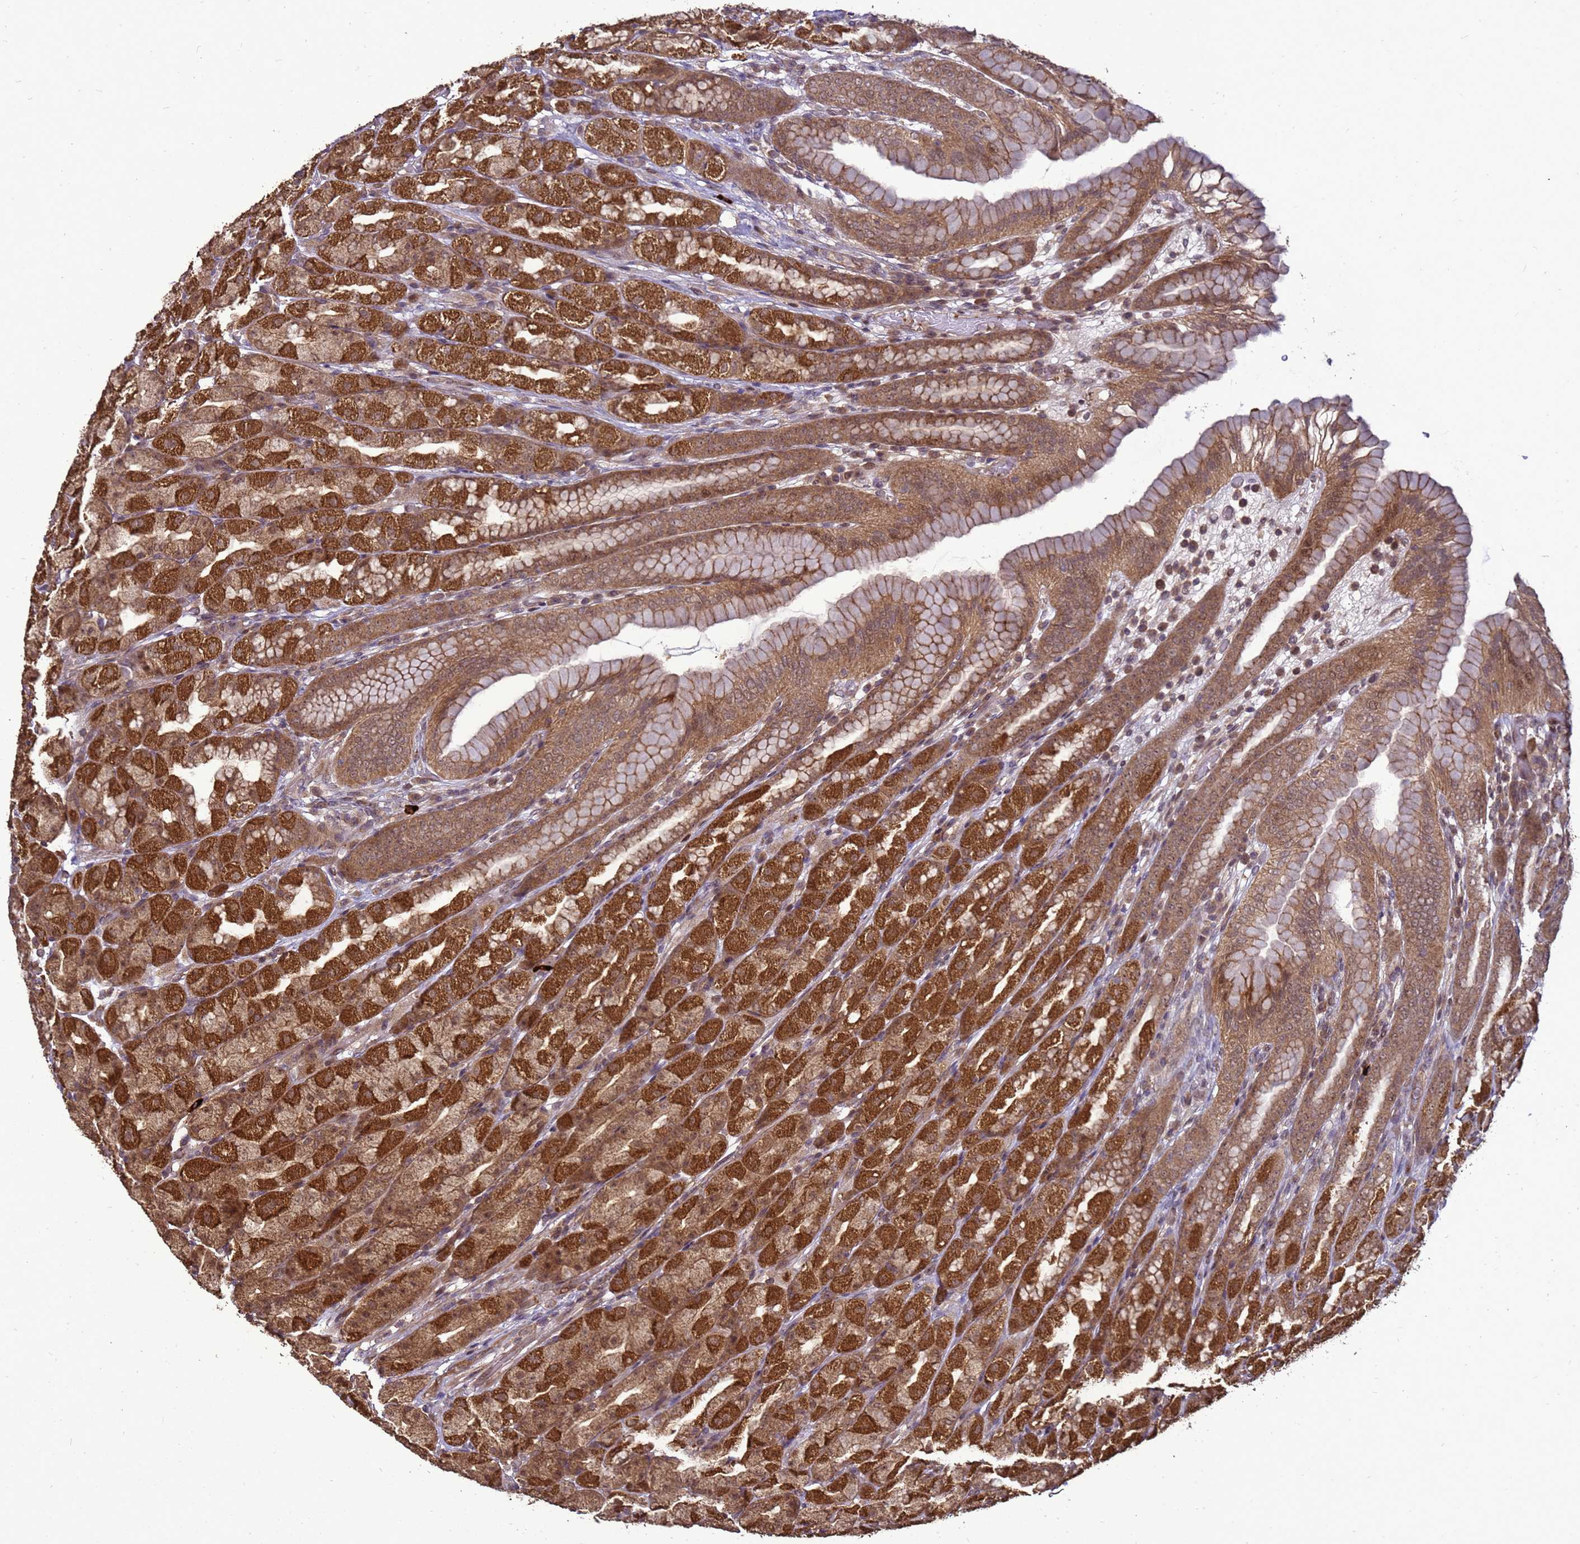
{"staining": {"intensity": "strong", "quantity": ">75%", "location": "cytoplasmic/membranous,nuclear"}, "tissue": "stomach", "cell_type": "Glandular cells", "image_type": "normal", "snomed": [{"axis": "morphology", "description": "Normal tissue, NOS"}, {"axis": "topography", "description": "Stomach, upper"}], "caption": "Protein expression analysis of benign stomach demonstrates strong cytoplasmic/membranous,nuclear expression in about >75% of glandular cells. (DAB IHC with brightfield microscopy, high magnification).", "gene": "CRBN", "patient": {"sex": "male", "age": 68}}